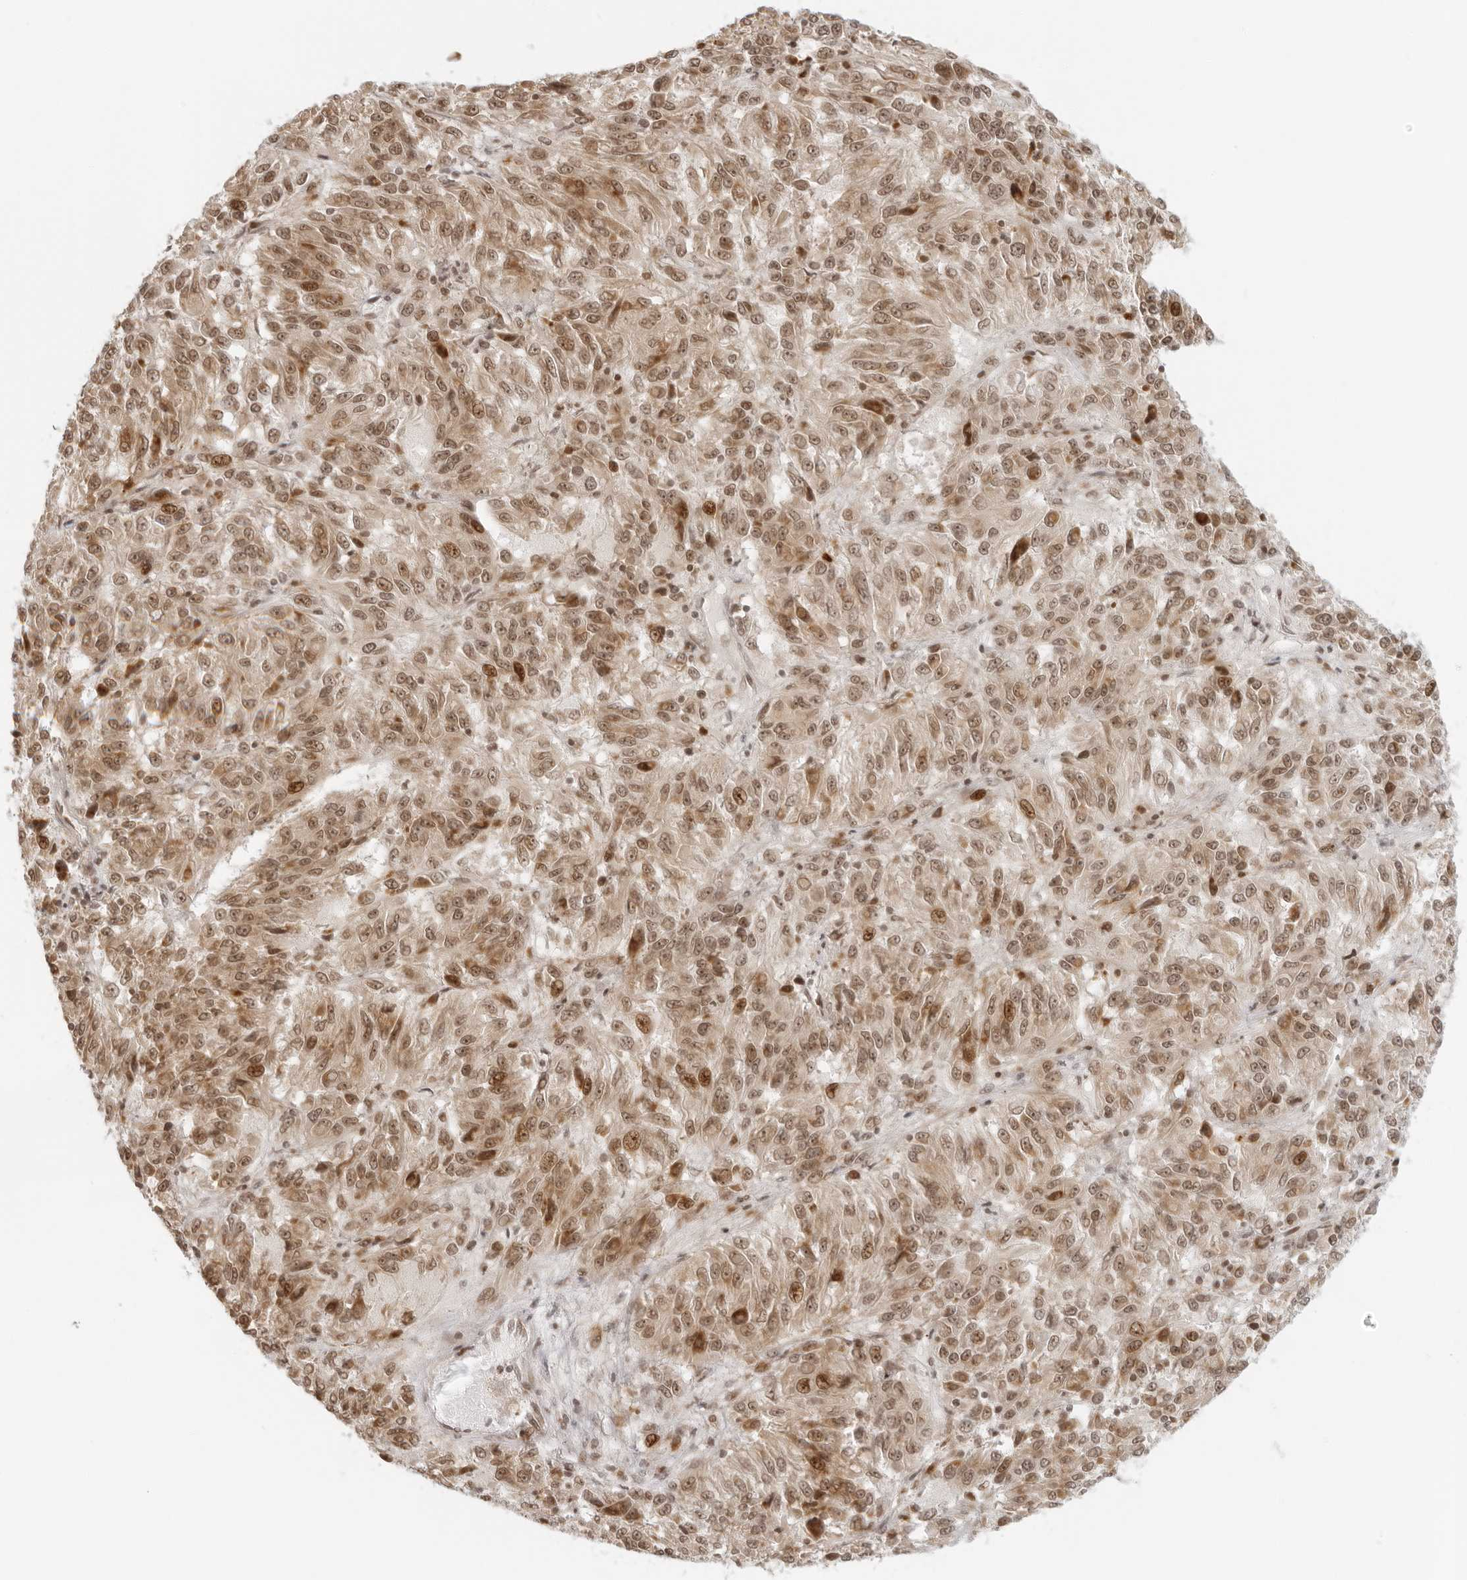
{"staining": {"intensity": "moderate", "quantity": ">75%", "location": "nuclear"}, "tissue": "melanoma", "cell_type": "Tumor cells", "image_type": "cancer", "snomed": [{"axis": "morphology", "description": "Malignant melanoma, Metastatic site"}, {"axis": "topography", "description": "Lung"}], "caption": "This photomicrograph displays immunohistochemistry staining of human melanoma, with medium moderate nuclear staining in approximately >75% of tumor cells.", "gene": "ZNF407", "patient": {"sex": "male", "age": 64}}